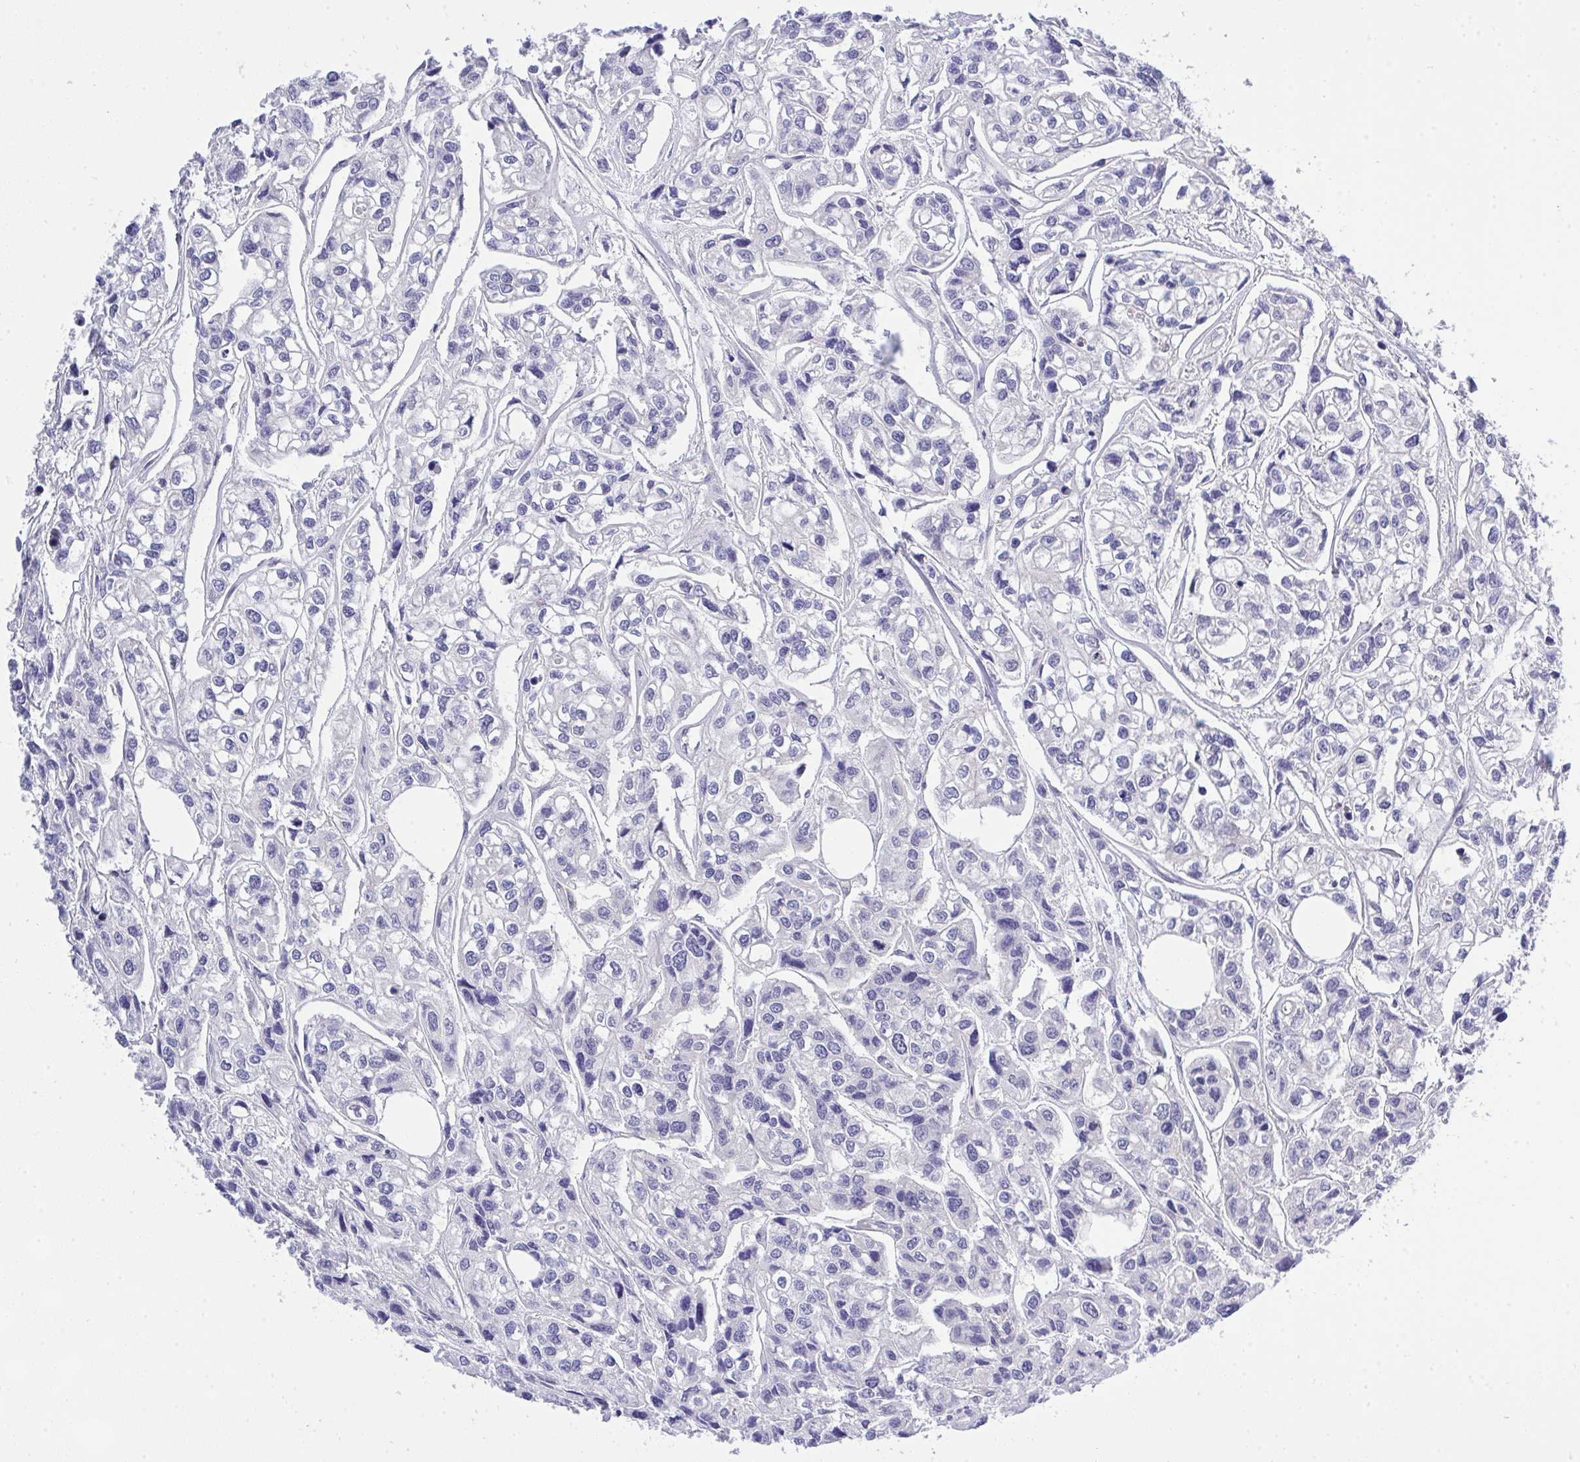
{"staining": {"intensity": "negative", "quantity": "none", "location": "none"}, "tissue": "urothelial cancer", "cell_type": "Tumor cells", "image_type": "cancer", "snomed": [{"axis": "morphology", "description": "Urothelial carcinoma, High grade"}, {"axis": "topography", "description": "Urinary bladder"}], "caption": "Immunohistochemistry photomicrograph of human high-grade urothelial carcinoma stained for a protein (brown), which shows no staining in tumor cells. (DAB IHC visualized using brightfield microscopy, high magnification).", "gene": "THOP1", "patient": {"sex": "male", "age": 67}}